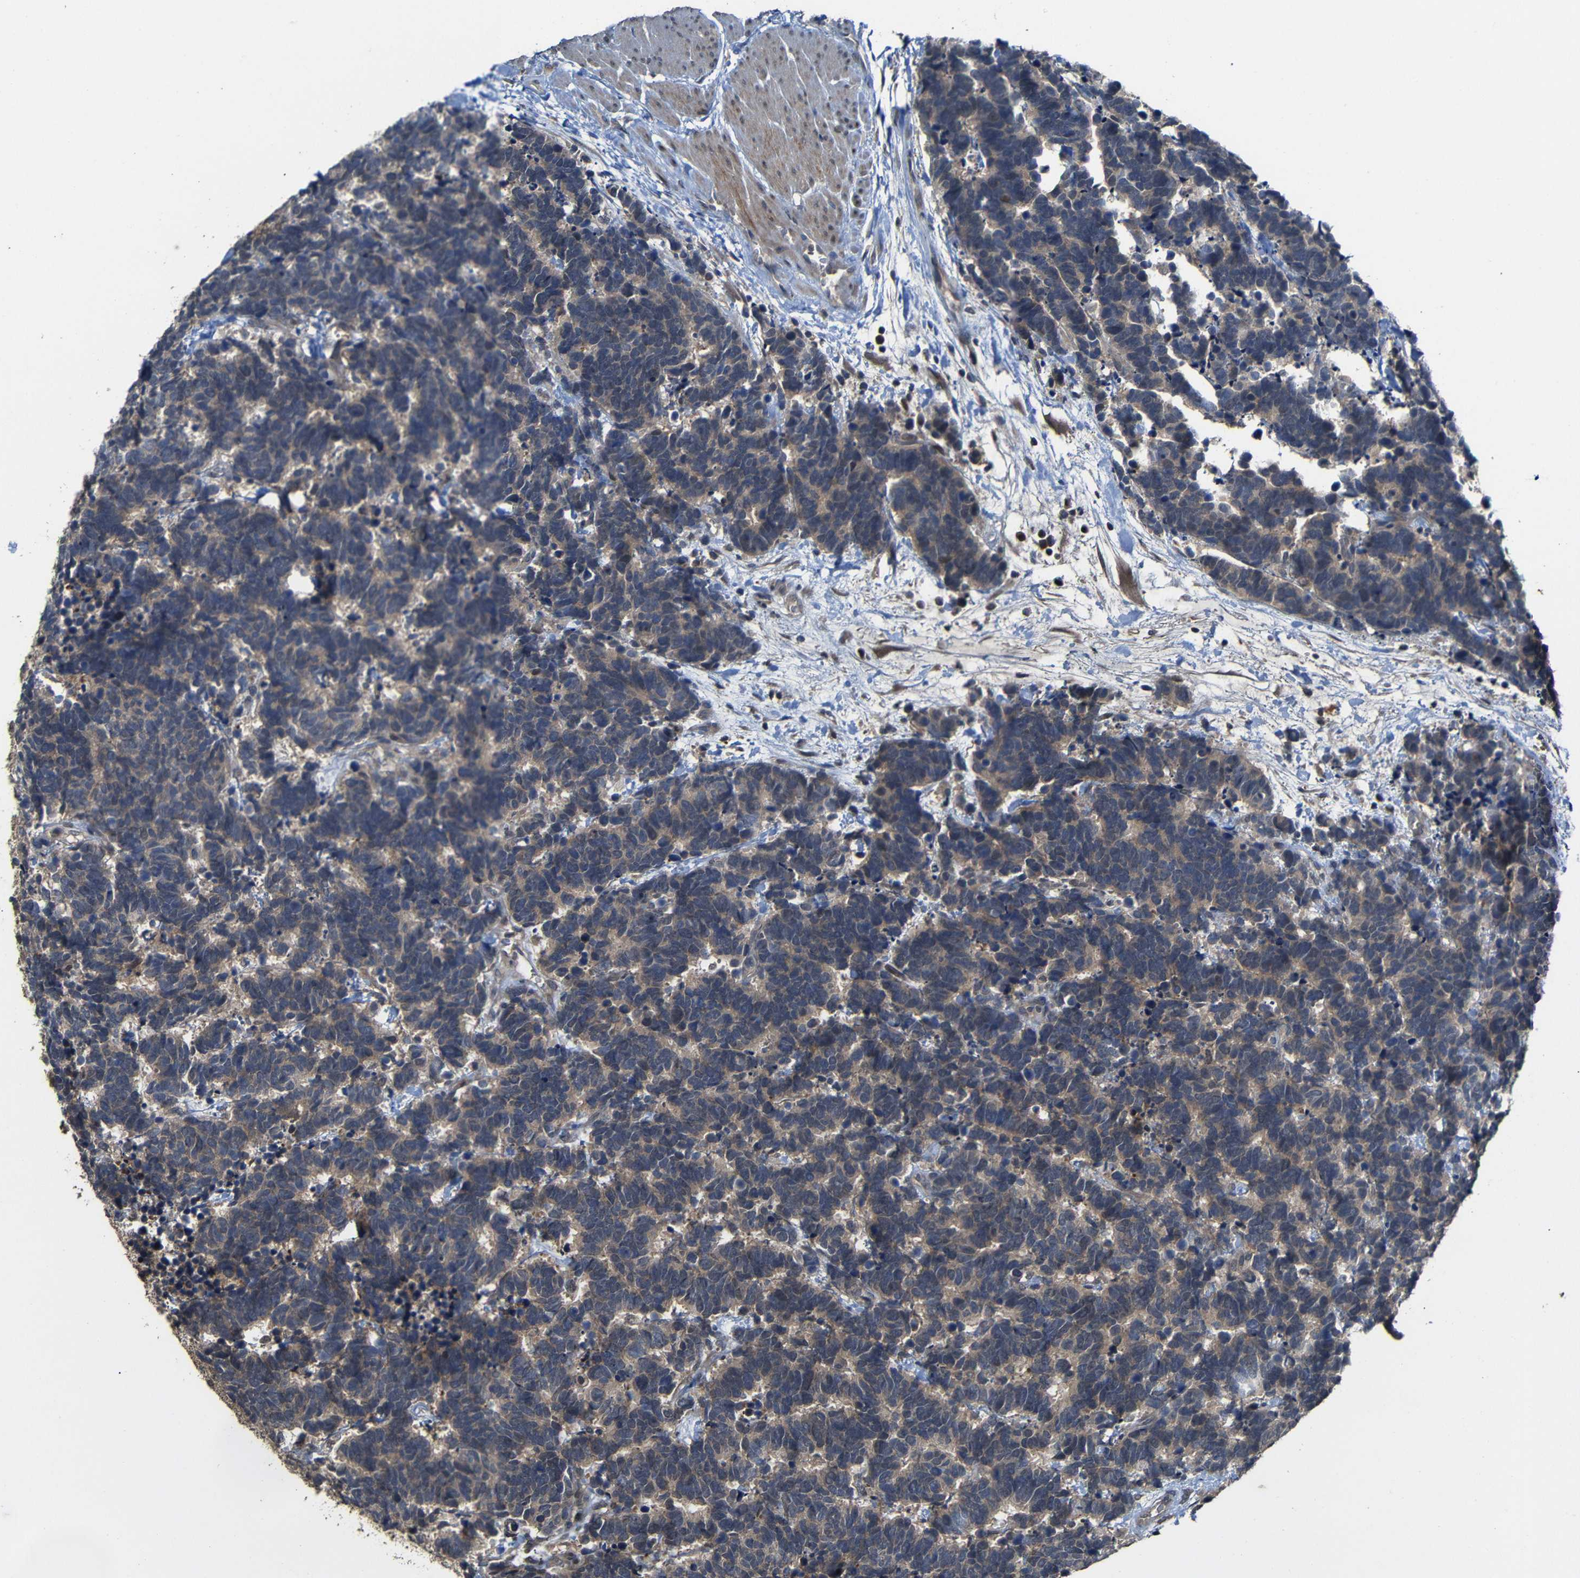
{"staining": {"intensity": "weak", "quantity": "25%-75%", "location": "cytoplasmic/membranous"}, "tissue": "carcinoid", "cell_type": "Tumor cells", "image_type": "cancer", "snomed": [{"axis": "morphology", "description": "Carcinoma, NOS"}, {"axis": "morphology", "description": "Carcinoid, malignant, NOS"}, {"axis": "topography", "description": "Urinary bladder"}], "caption": "Protein expression analysis of human carcinoma reveals weak cytoplasmic/membranous staining in about 25%-75% of tumor cells.", "gene": "ATG12", "patient": {"sex": "male", "age": 57}}